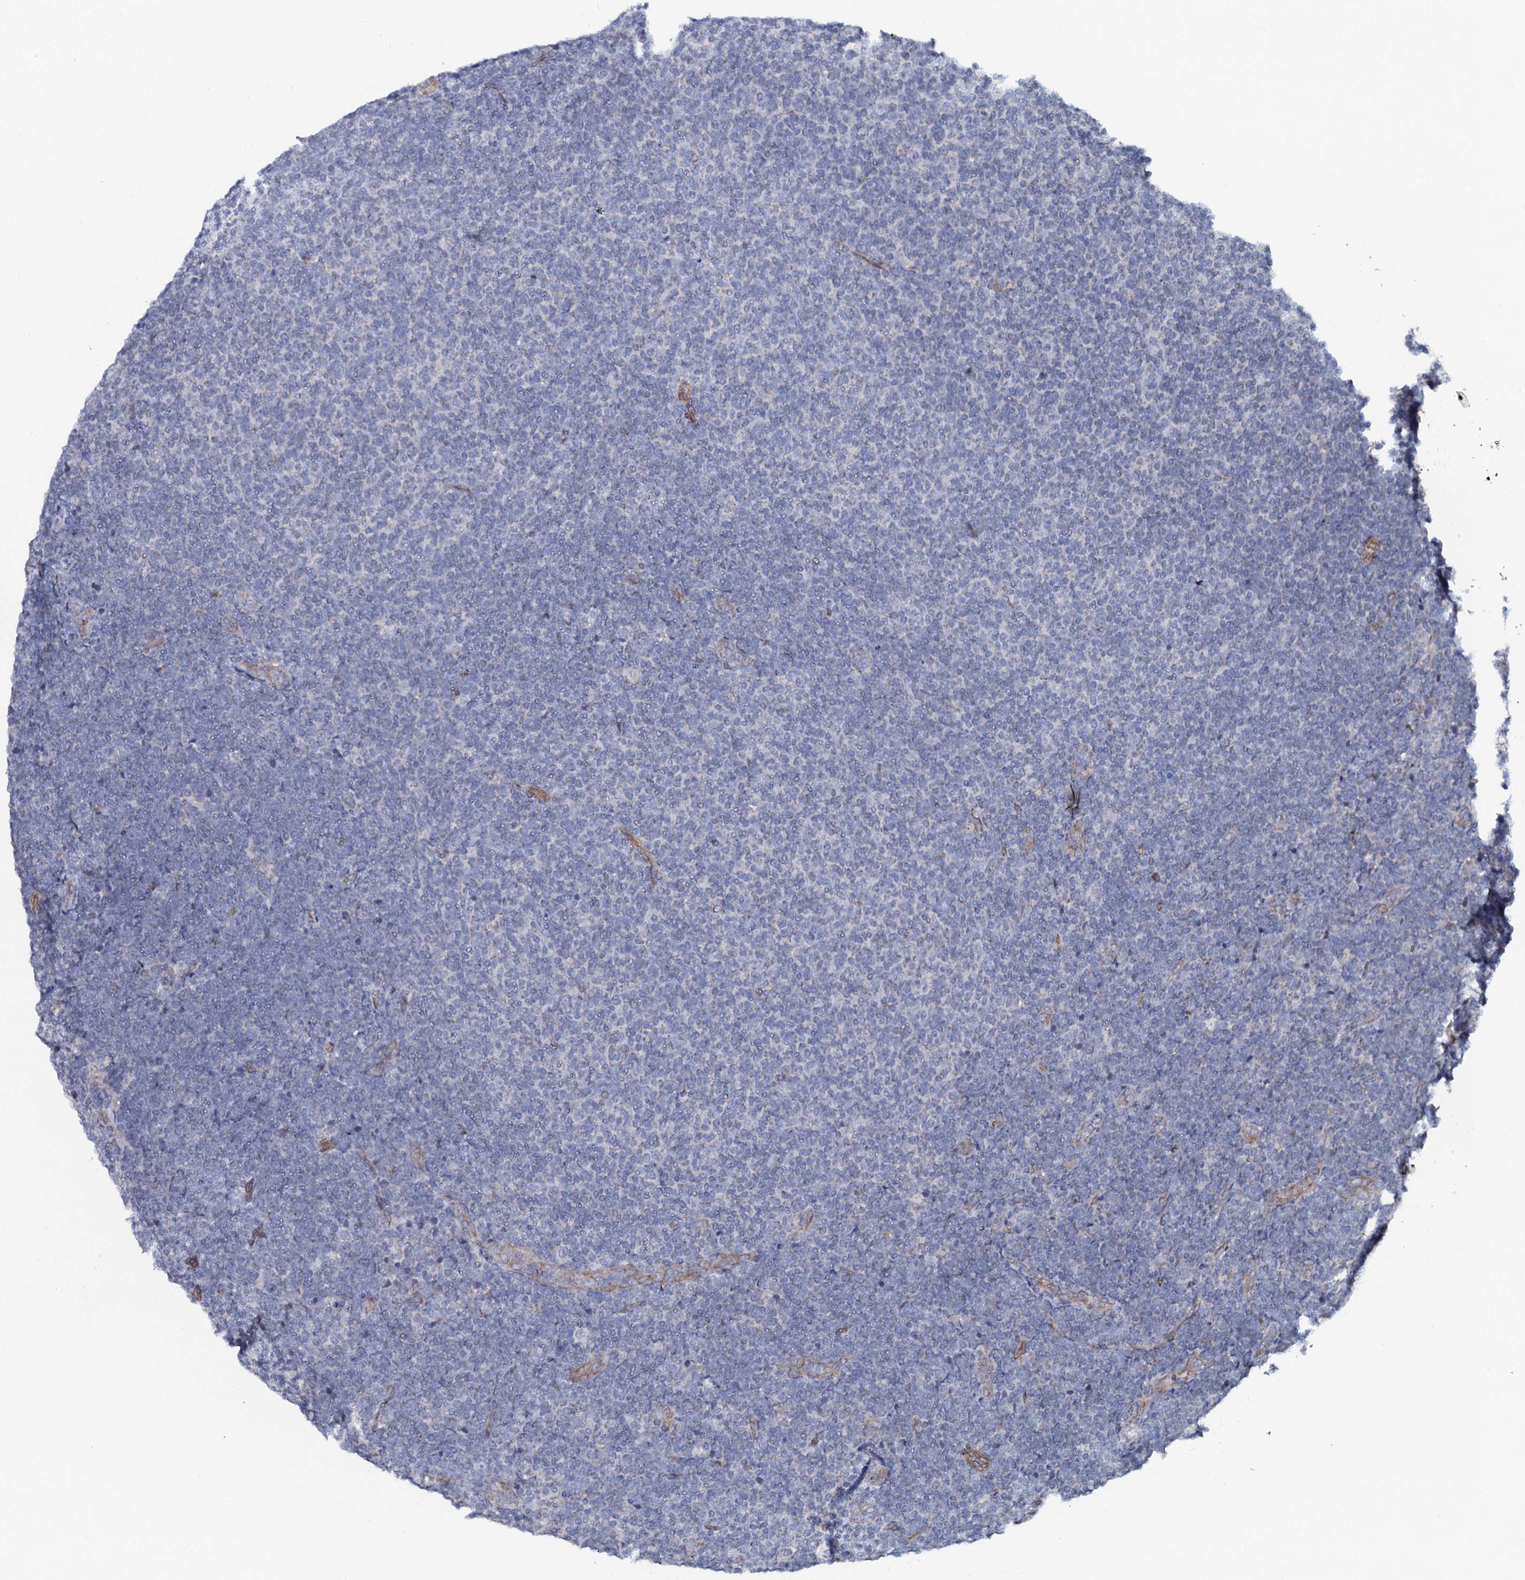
{"staining": {"intensity": "negative", "quantity": "none", "location": "none"}, "tissue": "lymphoma", "cell_type": "Tumor cells", "image_type": "cancer", "snomed": [{"axis": "morphology", "description": "Malignant lymphoma, non-Hodgkin's type, Low grade"}, {"axis": "topography", "description": "Lymph node"}], "caption": "A micrograph of human malignant lymphoma, non-Hodgkin's type (low-grade) is negative for staining in tumor cells. (Immunohistochemistry (ihc), brightfield microscopy, high magnification).", "gene": "KCTD4", "patient": {"sex": "male", "age": 66}}